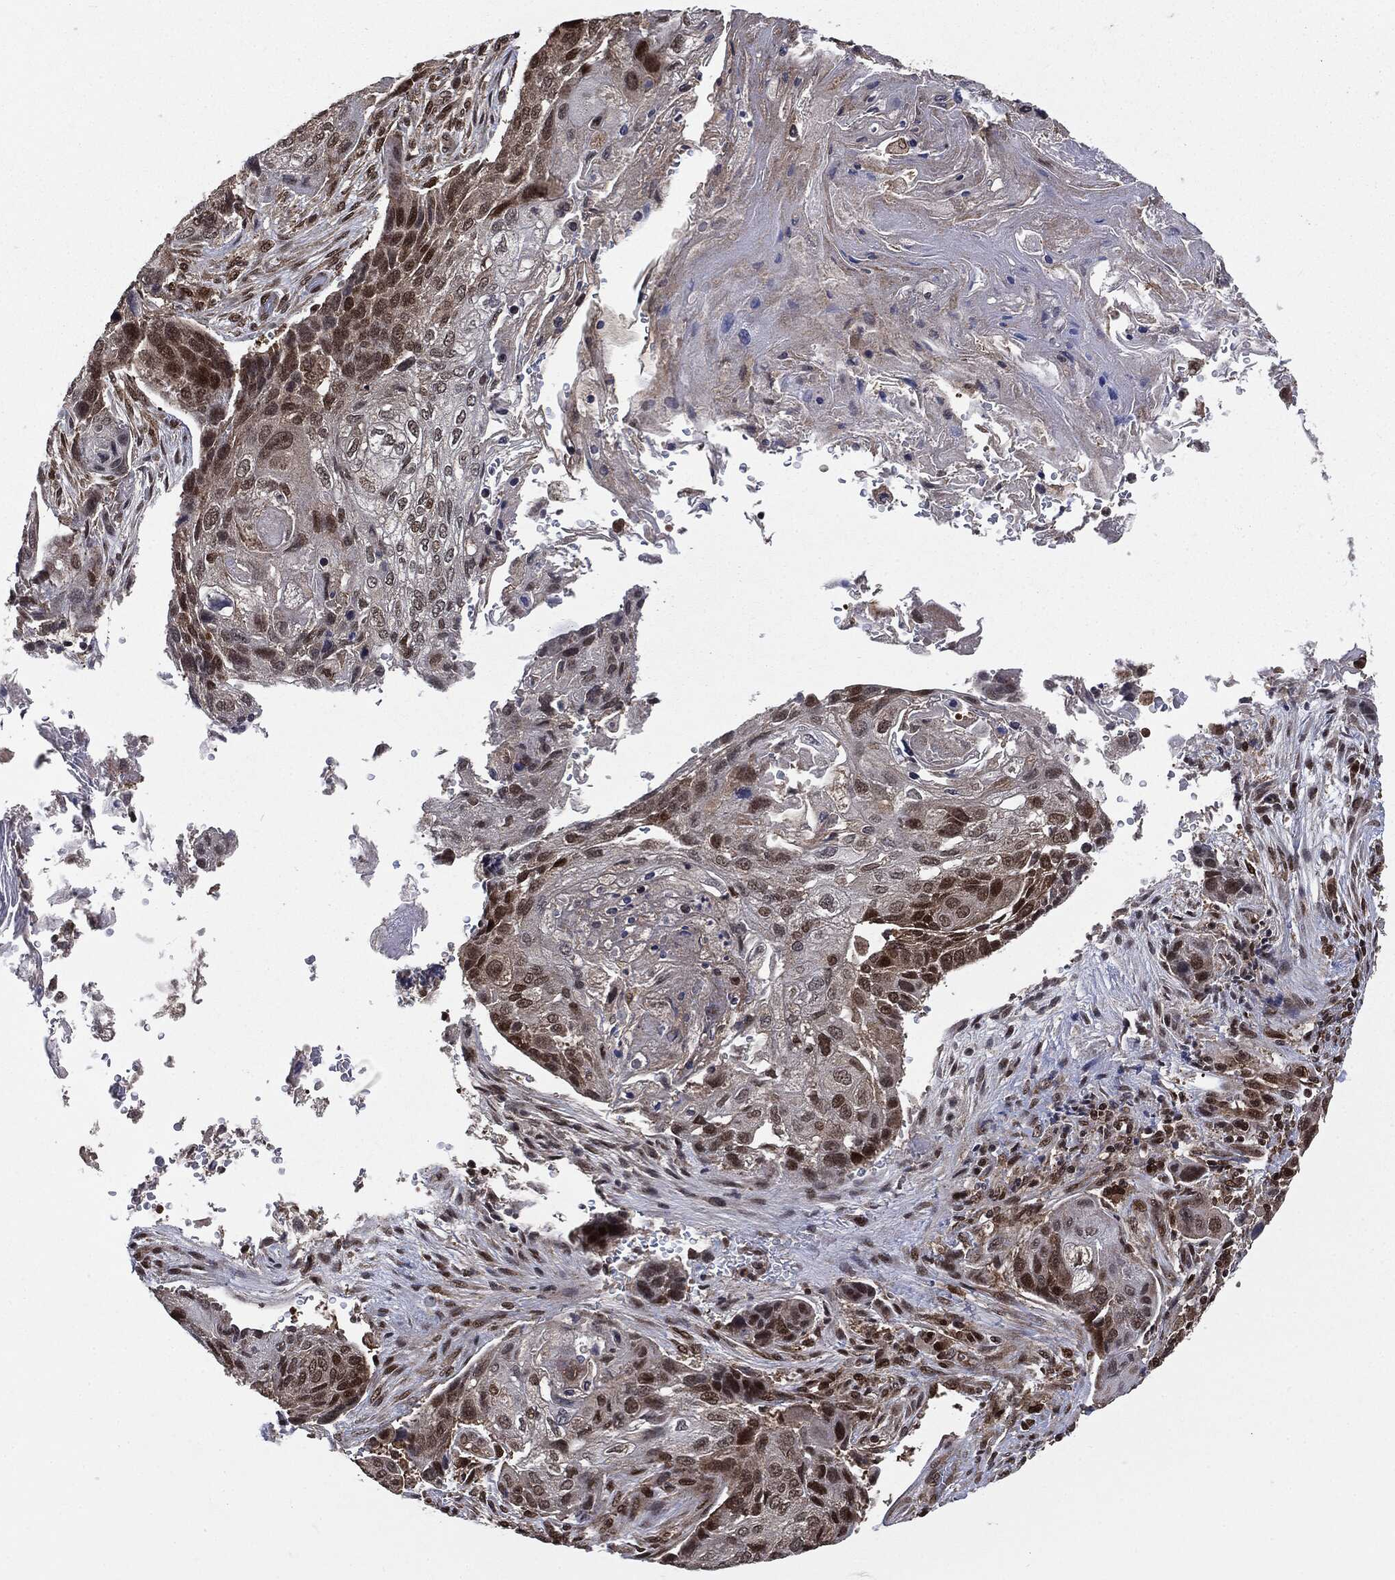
{"staining": {"intensity": "strong", "quantity": "<25%", "location": "nuclear"}, "tissue": "lung cancer", "cell_type": "Tumor cells", "image_type": "cancer", "snomed": [{"axis": "morphology", "description": "Normal tissue, NOS"}, {"axis": "morphology", "description": "Squamous cell carcinoma, NOS"}, {"axis": "topography", "description": "Bronchus"}, {"axis": "topography", "description": "Lung"}], "caption": "Lung cancer stained with a brown dye displays strong nuclear positive expression in approximately <25% of tumor cells.", "gene": "PTPA", "patient": {"sex": "male", "age": 69}}